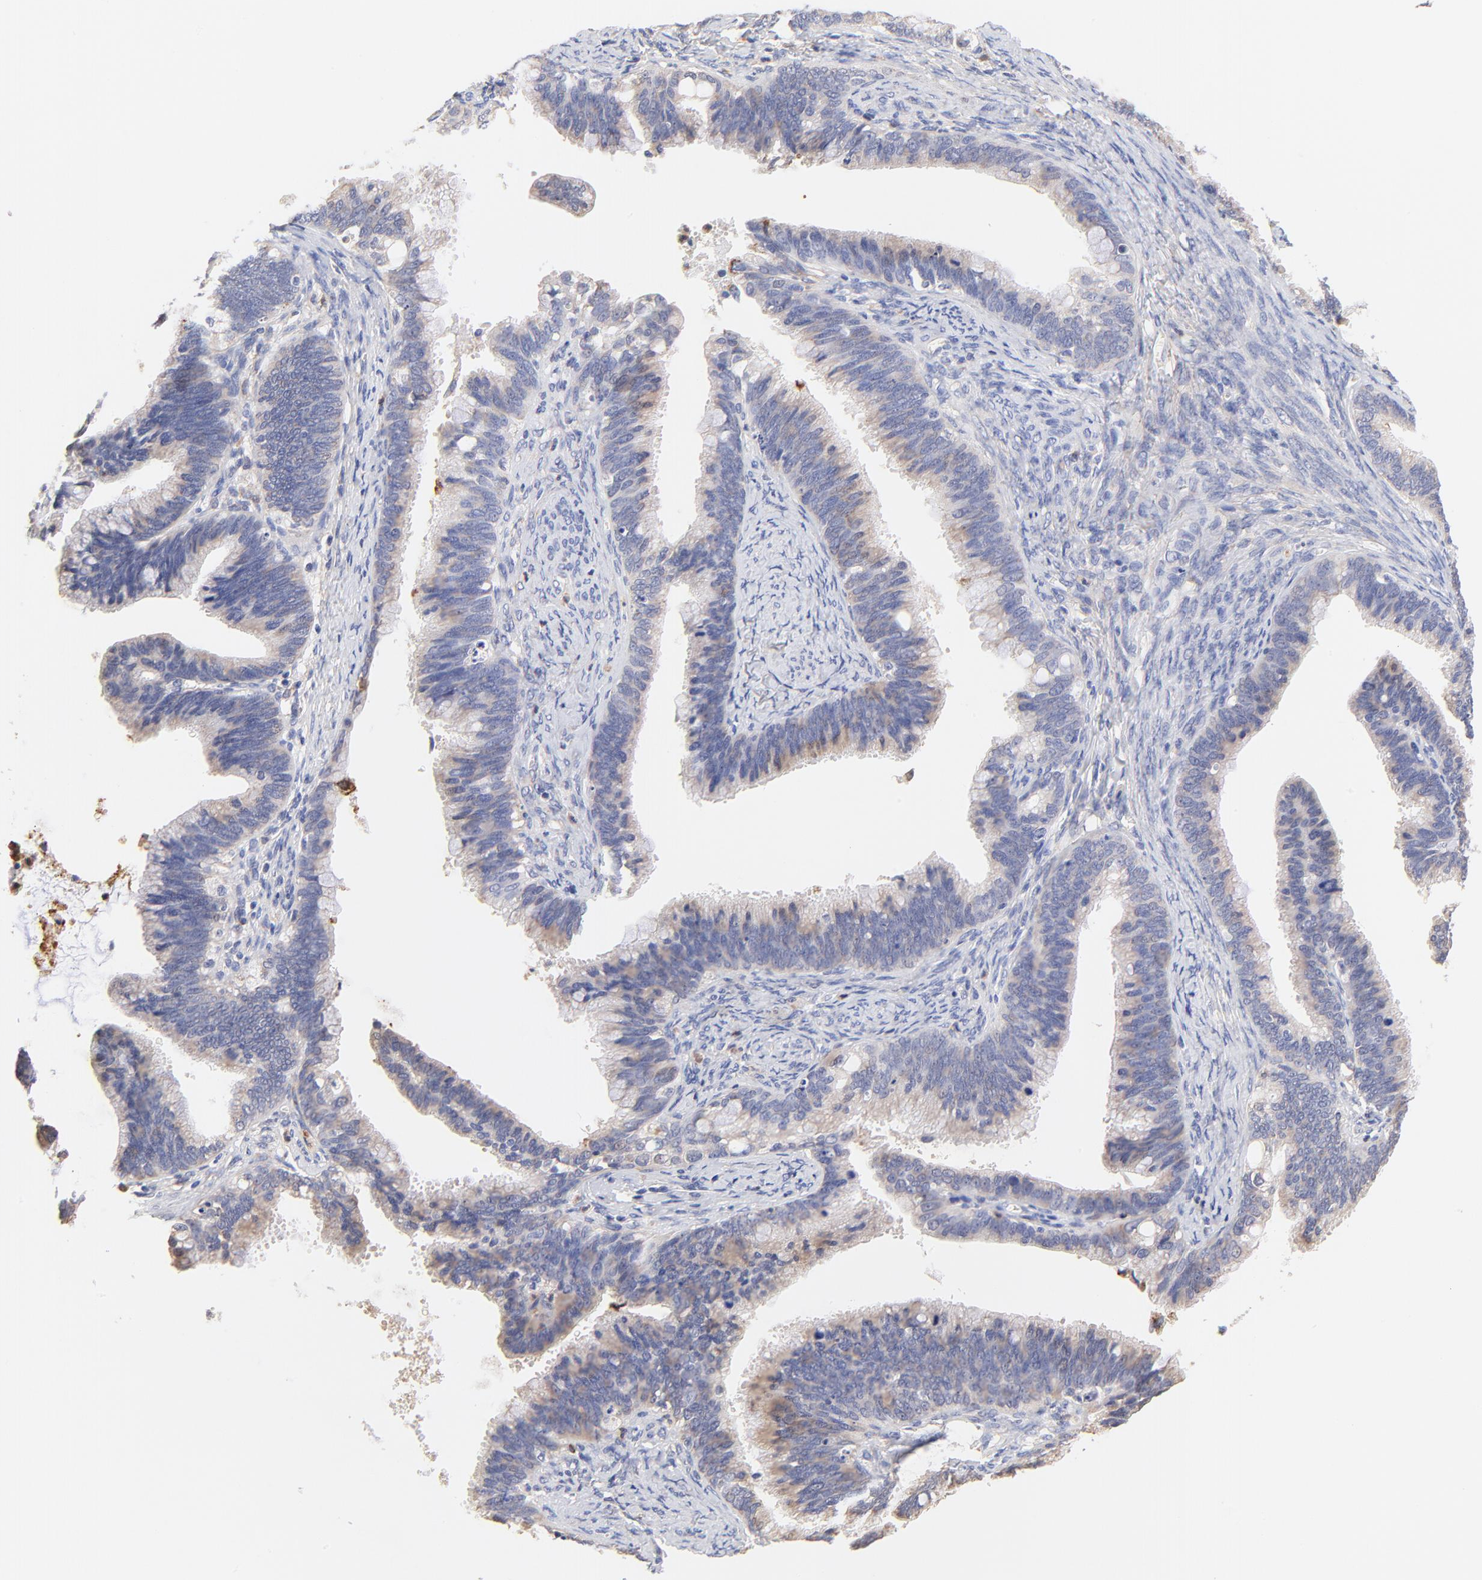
{"staining": {"intensity": "weak", "quantity": ">75%", "location": "cytoplasmic/membranous"}, "tissue": "cervical cancer", "cell_type": "Tumor cells", "image_type": "cancer", "snomed": [{"axis": "morphology", "description": "Adenocarcinoma, NOS"}, {"axis": "topography", "description": "Cervix"}], "caption": "Tumor cells display weak cytoplasmic/membranous staining in about >75% of cells in cervical adenocarcinoma.", "gene": "PTK7", "patient": {"sex": "female", "age": 47}}